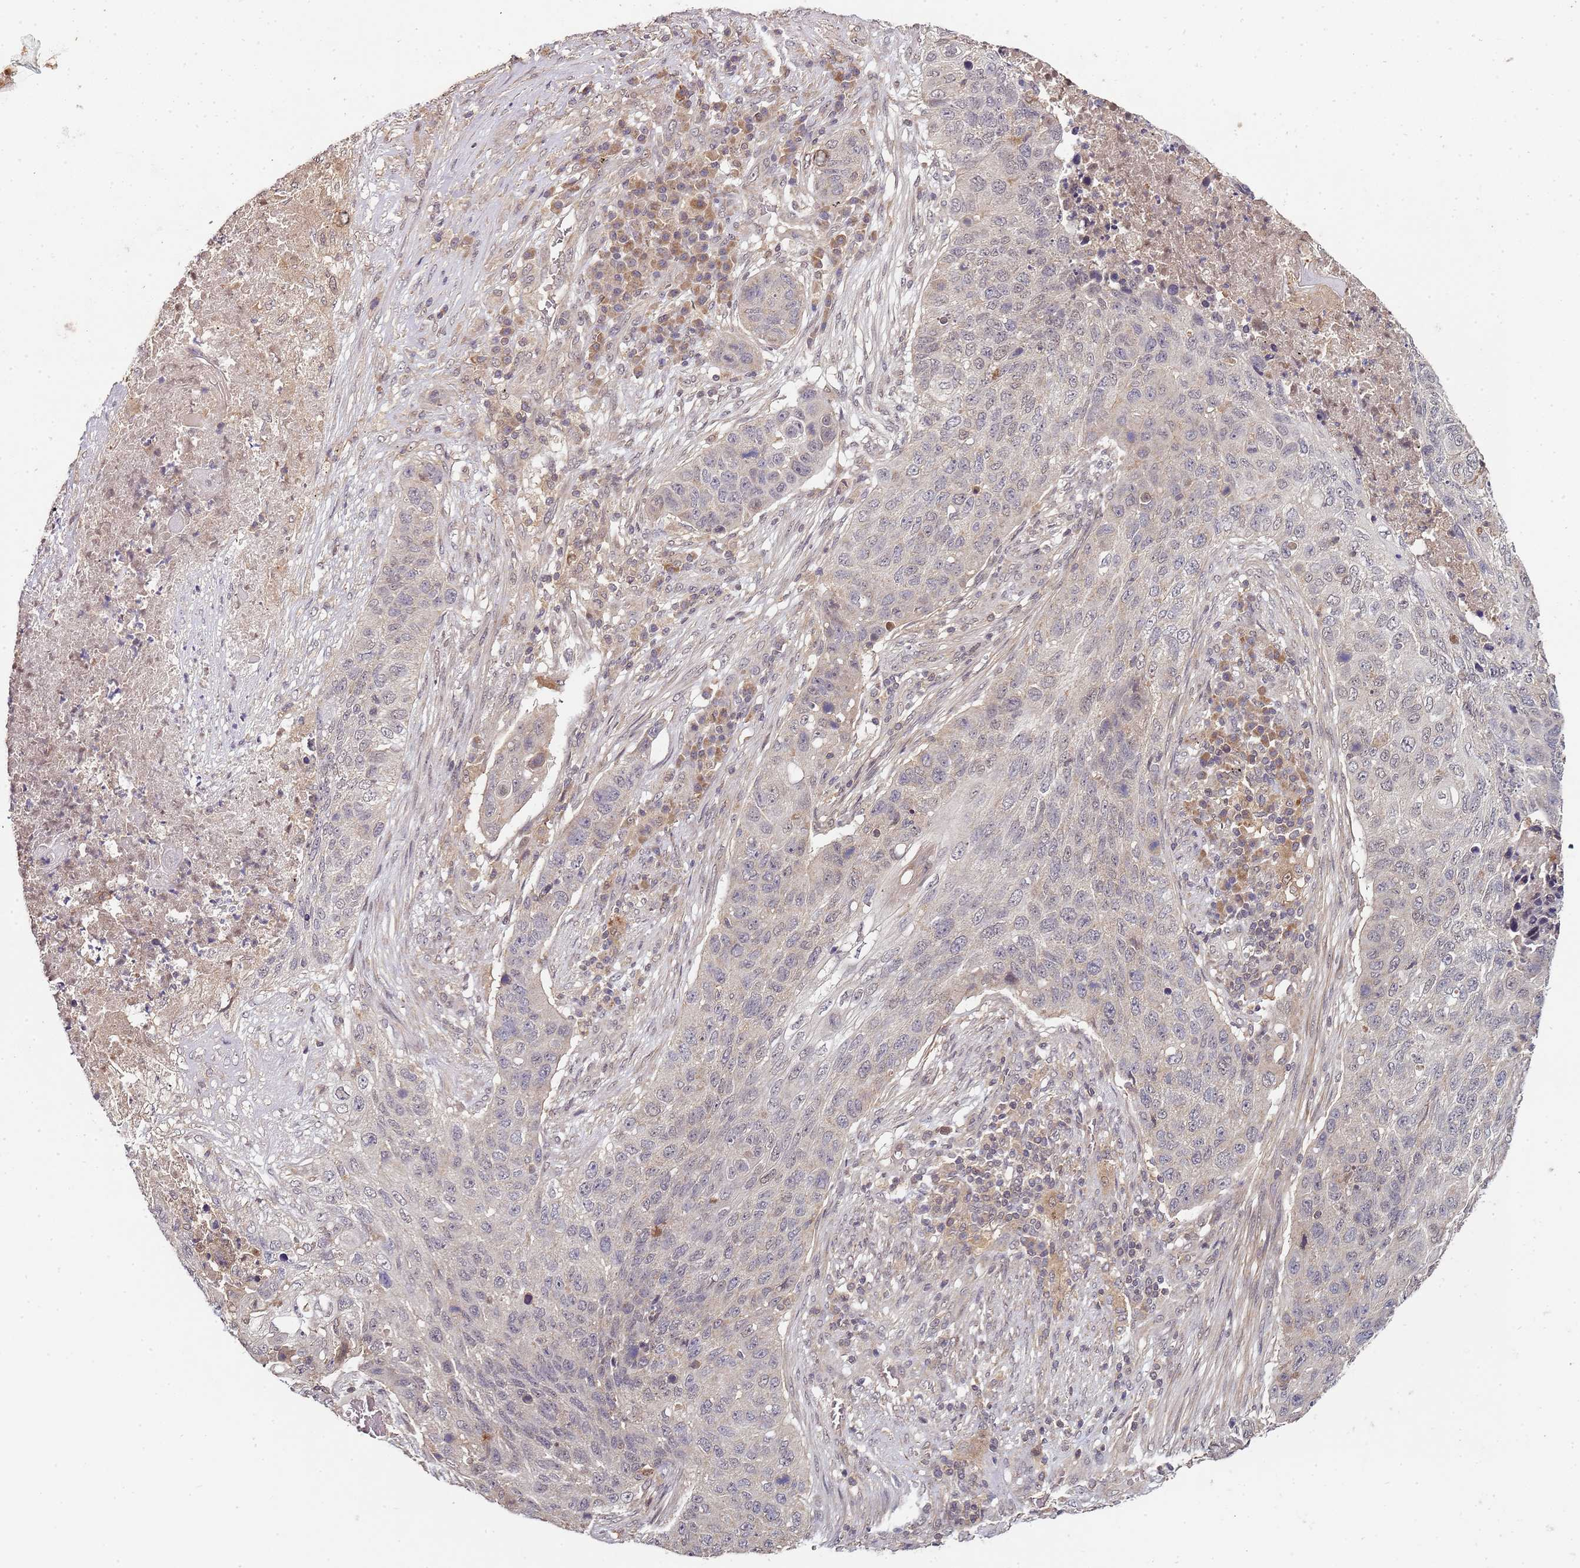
{"staining": {"intensity": "weak", "quantity": "<25%", "location": "cytoplasmic/membranous"}, "tissue": "lung cancer", "cell_type": "Tumor cells", "image_type": "cancer", "snomed": [{"axis": "morphology", "description": "Squamous cell carcinoma, NOS"}, {"axis": "topography", "description": "Lung"}], "caption": "A histopathology image of human lung squamous cell carcinoma is negative for staining in tumor cells.", "gene": "LIN37", "patient": {"sex": "female", "age": 63}}